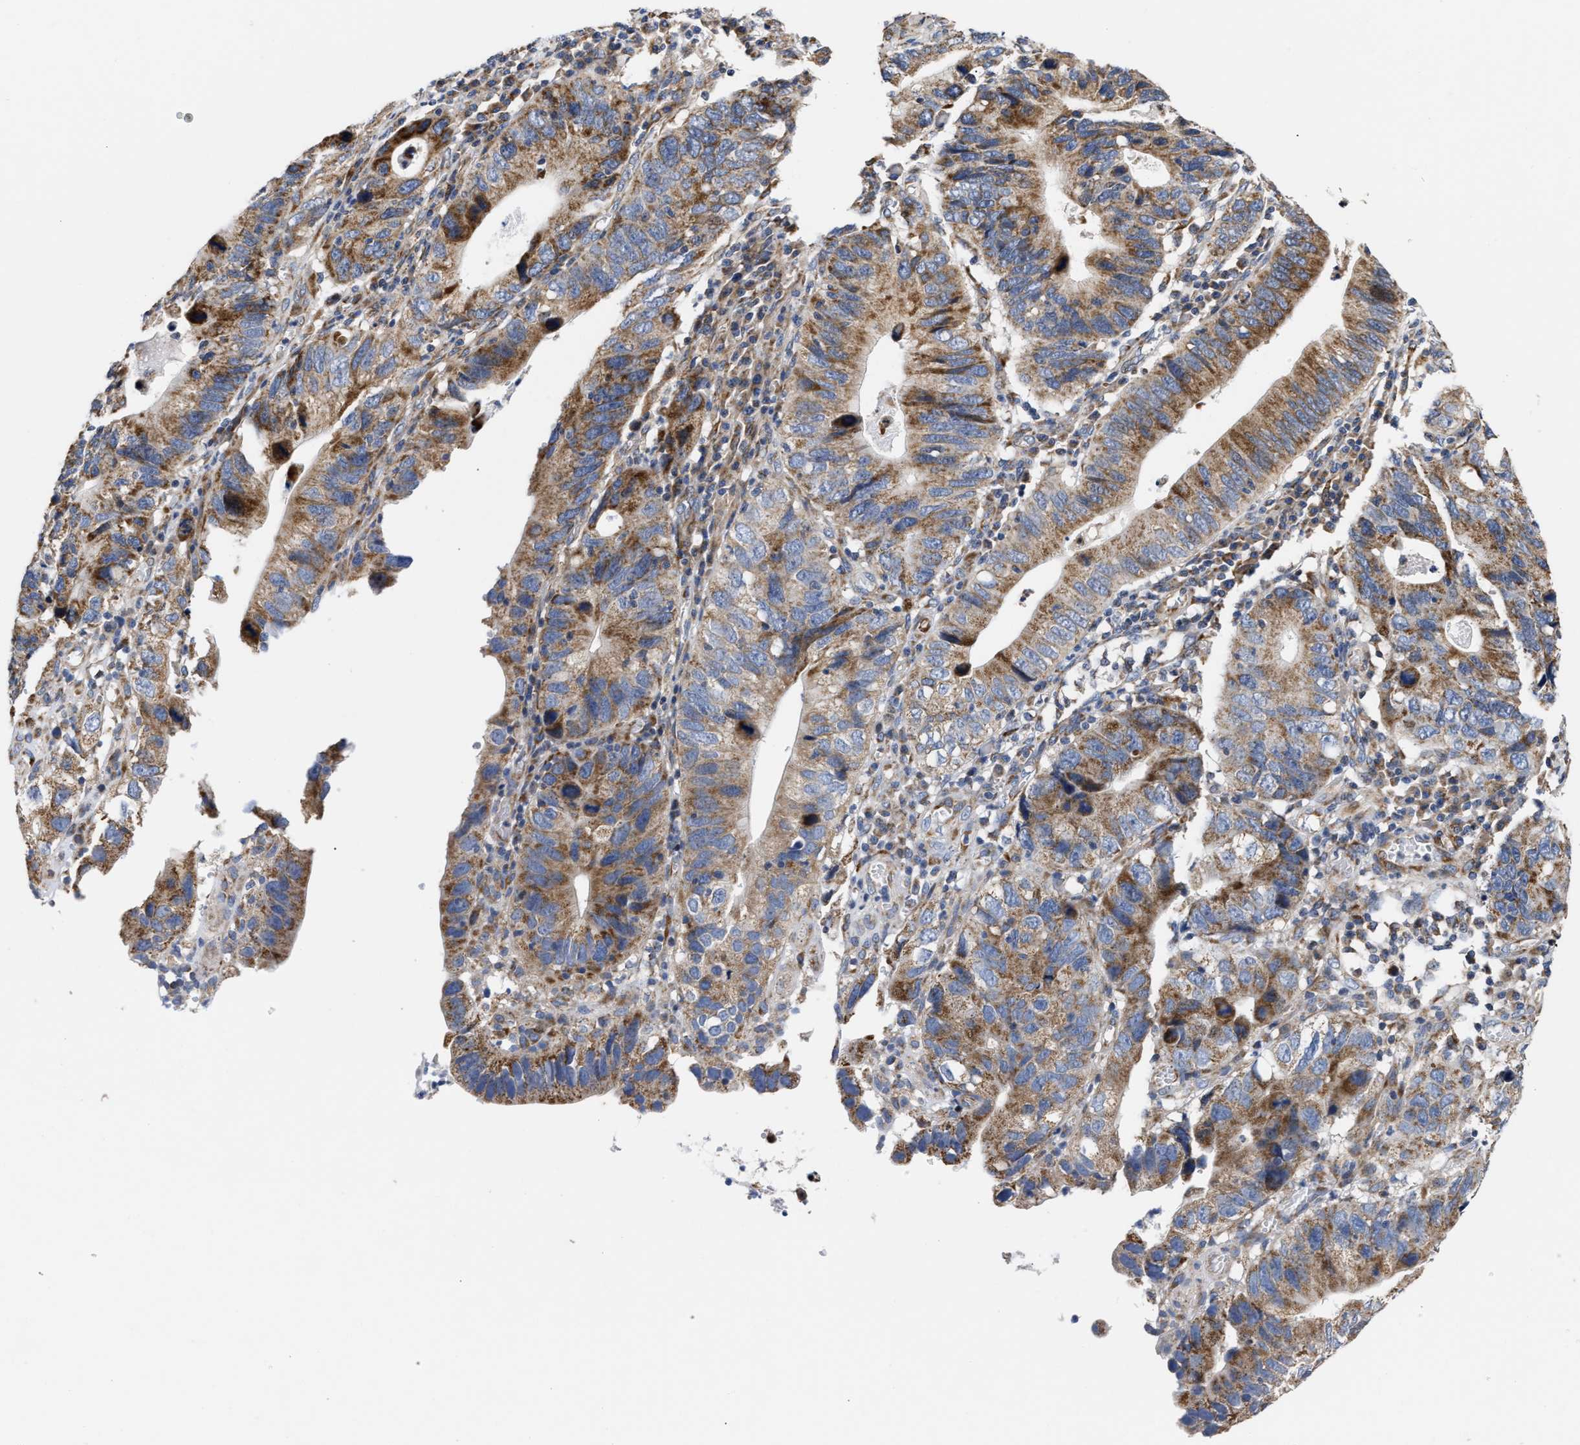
{"staining": {"intensity": "moderate", "quantity": ">75%", "location": "cytoplasmic/membranous"}, "tissue": "stomach cancer", "cell_type": "Tumor cells", "image_type": "cancer", "snomed": [{"axis": "morphology", "description": "Adenocarcinoma, NOS"}, {"axis": "topography", "description": "Stomach"}], "caption": "Immunohistochemistry (DAB (3,3'-diaminobenzidine)) staining of human stomach cancer (adenocarcinoma) shows moderate cytoplasmic/membranous protein staining in about >75% of tumor cells. Immunohistochemistry (ihc) stains the protein in brown and the nuclei are stained blue.", "gene": "MALSU1", "patient": {"sex": "male", "age": 59}}